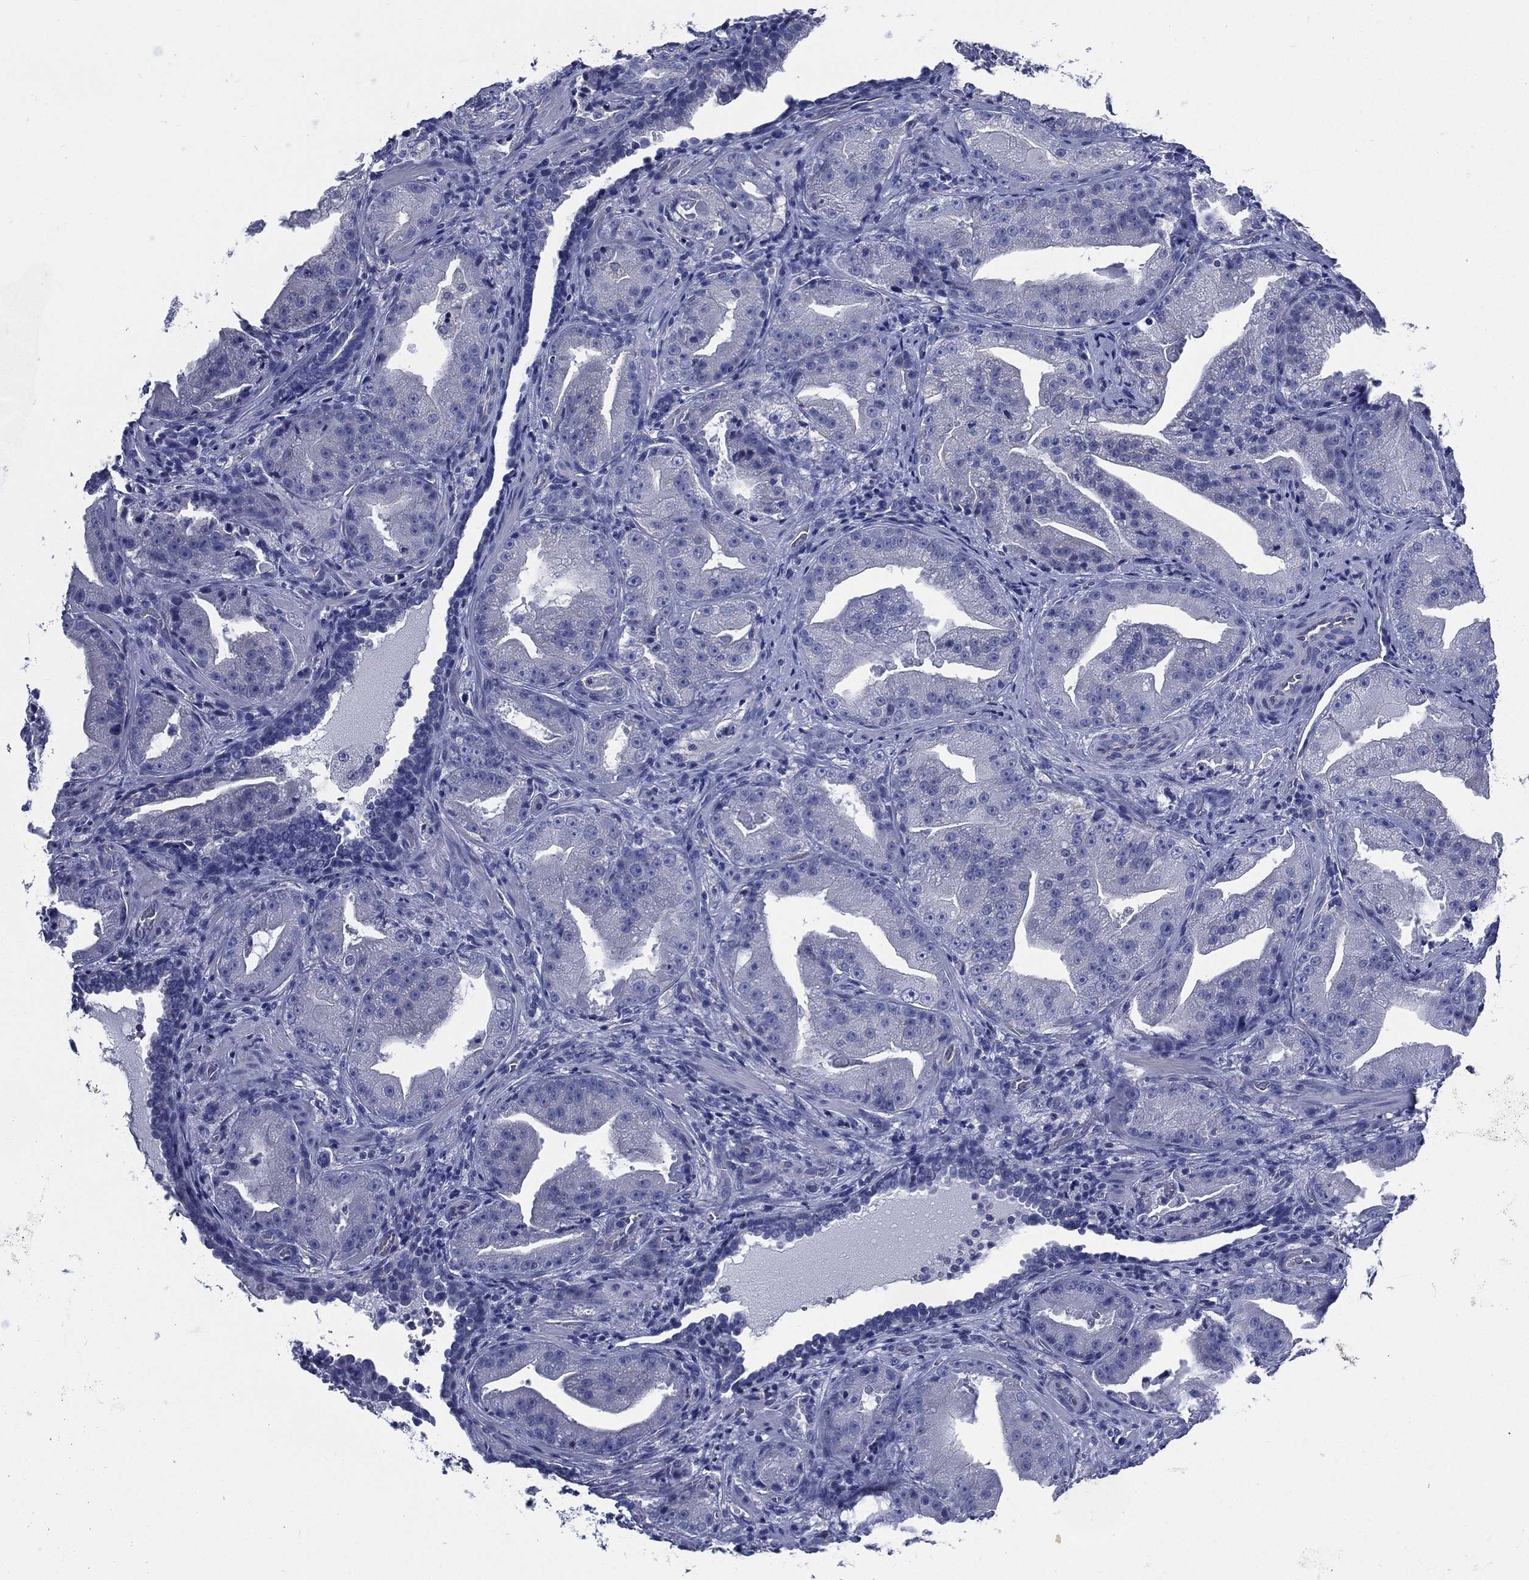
{"staining": {"intensity": "negative", "quantity": "none", "location": "none"}, "tissue": "prostate cancer", "cell_type": "Tumor cells", "image_type": "cancer", "snomed": [{"axis": "morphology", "description": "Adenocarcinoma, Low grade"}, {"axis": "topography", "description": "Prostate"}], "caption": "Low-grade adenocarcinoma (prostate) stained for a protein using immunohistochemistry (IHC) demonstrates no staining tumor cells.", "gene": "CCDC70", "patient": {"sex": "male", "age": 62}}